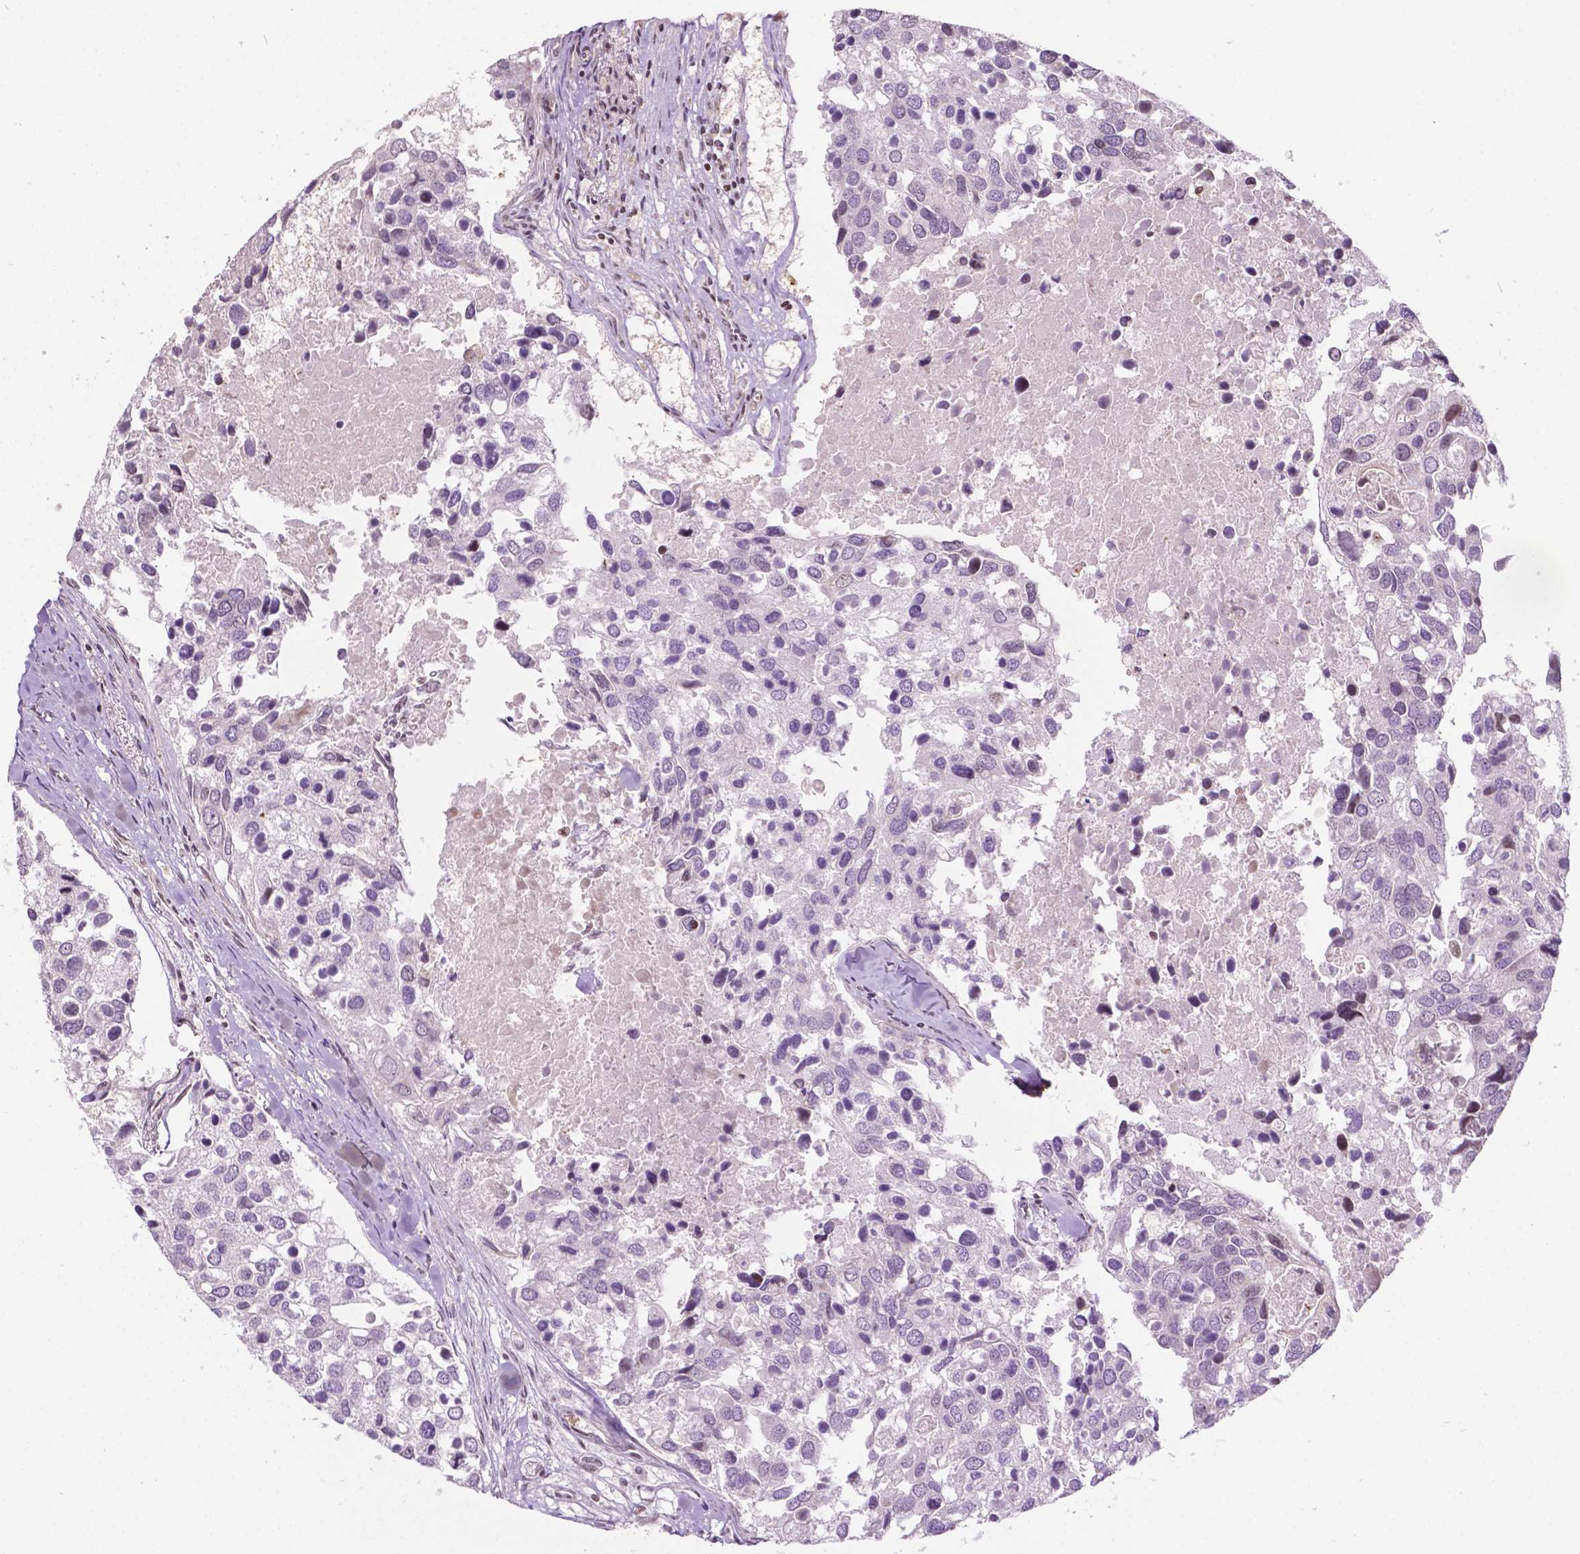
{"staining": {"intensity": "negative", "quantity": "none", "location": "none"}, "tissue": "breast cancer", "cell_type": "Tumor cells", "image_type": "cancer", "snomed": [{"axis": "morphology", "description": "Duct carcinoma"}, {"axis": "topography", "description": "Breast"}], "caption": "Immunohistochemistry (IHC) photomicrograph of neoplastic tissue: breast cancer stained with DAB shows no significant protein staining in tumor cells. Brightfield microscopy of IHC stained with DAB (brown) and hematoxylin (blue), captured at high magnification.", "gene": "PTPN18", "patient": {"sex": "female", "age": 83}}